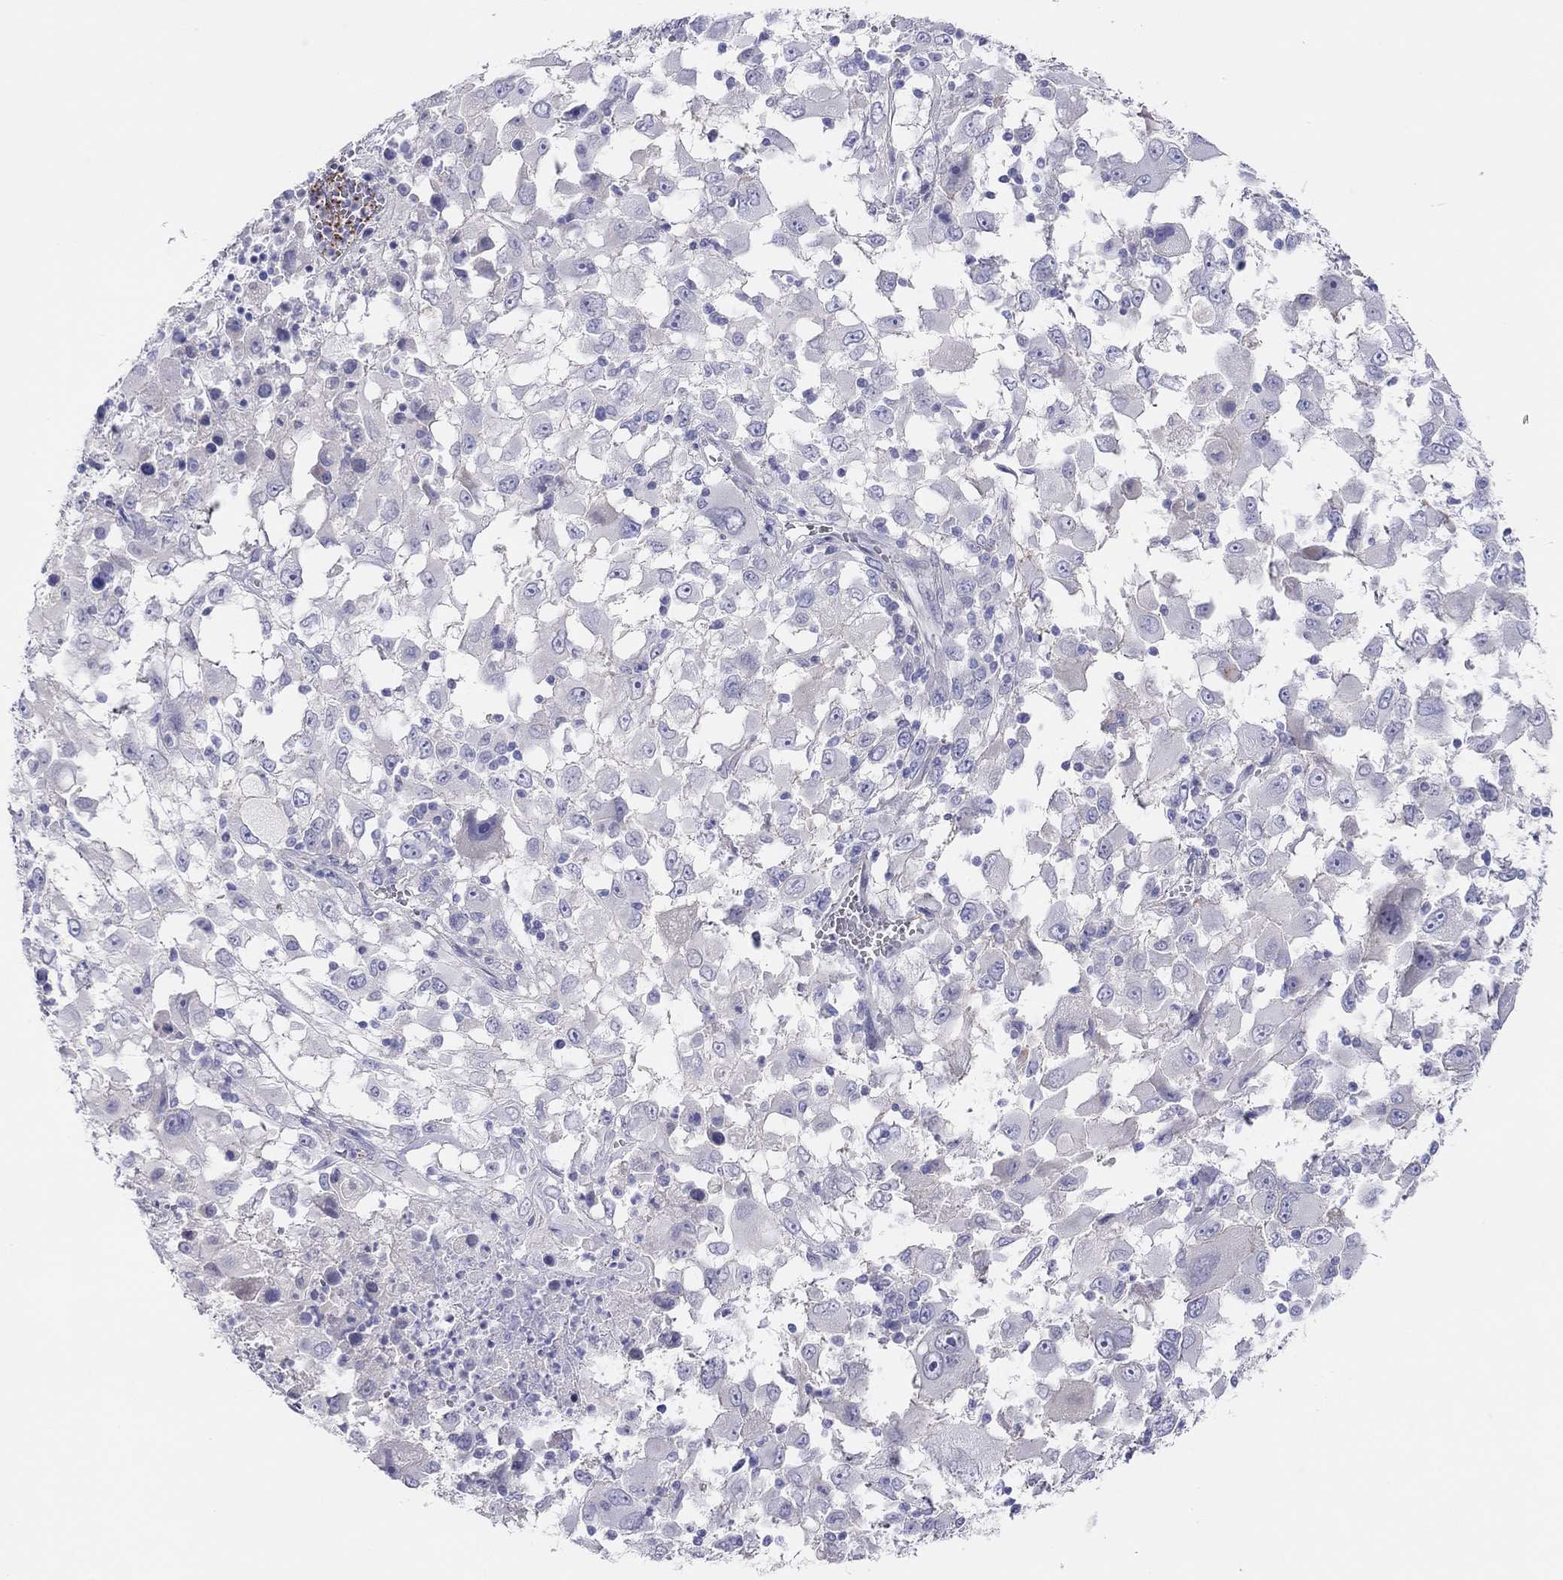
{"staining": {"intensity": "negative", "quantity": "none", "location": "none"}, "tissue": "melanoma", "cell_type": "Tumor cells", "image_type": "cancer", "snomed": [{"axis": "morphology", "description": "Malignant melanoma, Metastatic site"}, {"axis": "topography", "description": "Soft tissue"}], "caption": "Melanoma was stained to show a protein in brown. There is no significant positivity in tumor cells. (Stains: DAB (3,3'-diaminobenzidine) immunohistochemistry (IHC) with hematoxylin counter stain, Microscopy: brightfield microscopy at high magnification).", "gene": "MGAT4C", "patient": {"sex": "male", "age": 50}}